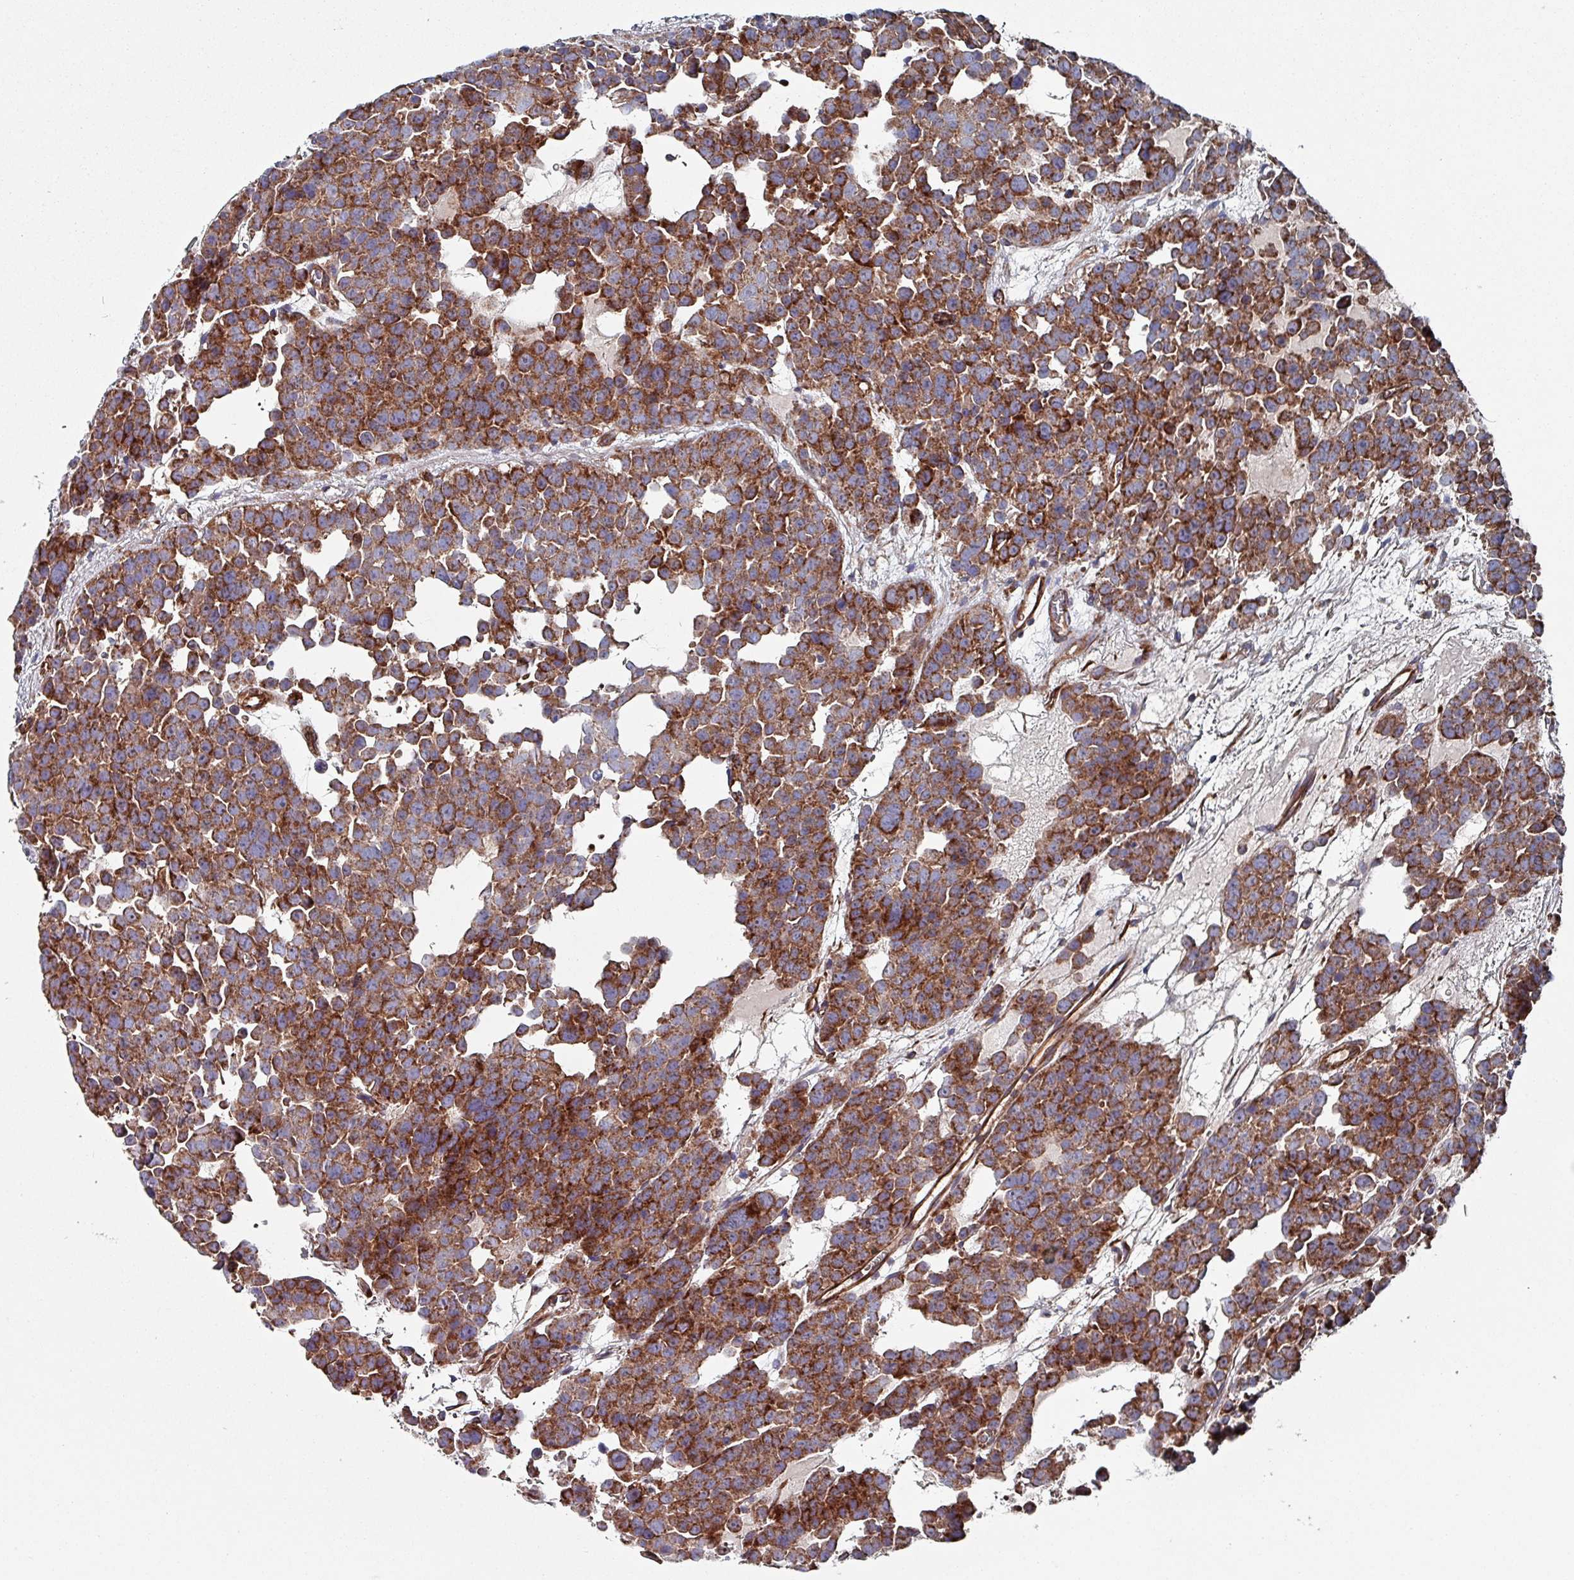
{"staining": {"intensity": "strong", "quantity": ">75%", "location": "cytoplasmic/membranous"}, "tissue": "testis cancer", "cell_type": "Tumor cells", "image_type": "cancer", "snomed": [{"axis": "morphology", "description": "Seminoma, NOS"}, {"axis": "topography", "description": "Testis"}], "caption": "IHC image of neoplastic tissue: human seminoma (testis) stained using IHC exhibits high levels of strong protein expression localized specifically in the cytoplasmic/membranous of tumor cells, appearing as a cytoplasmic/membranous brown color.", "gene": "ANO10", "patient": {"sex": "male", "age": 71}}